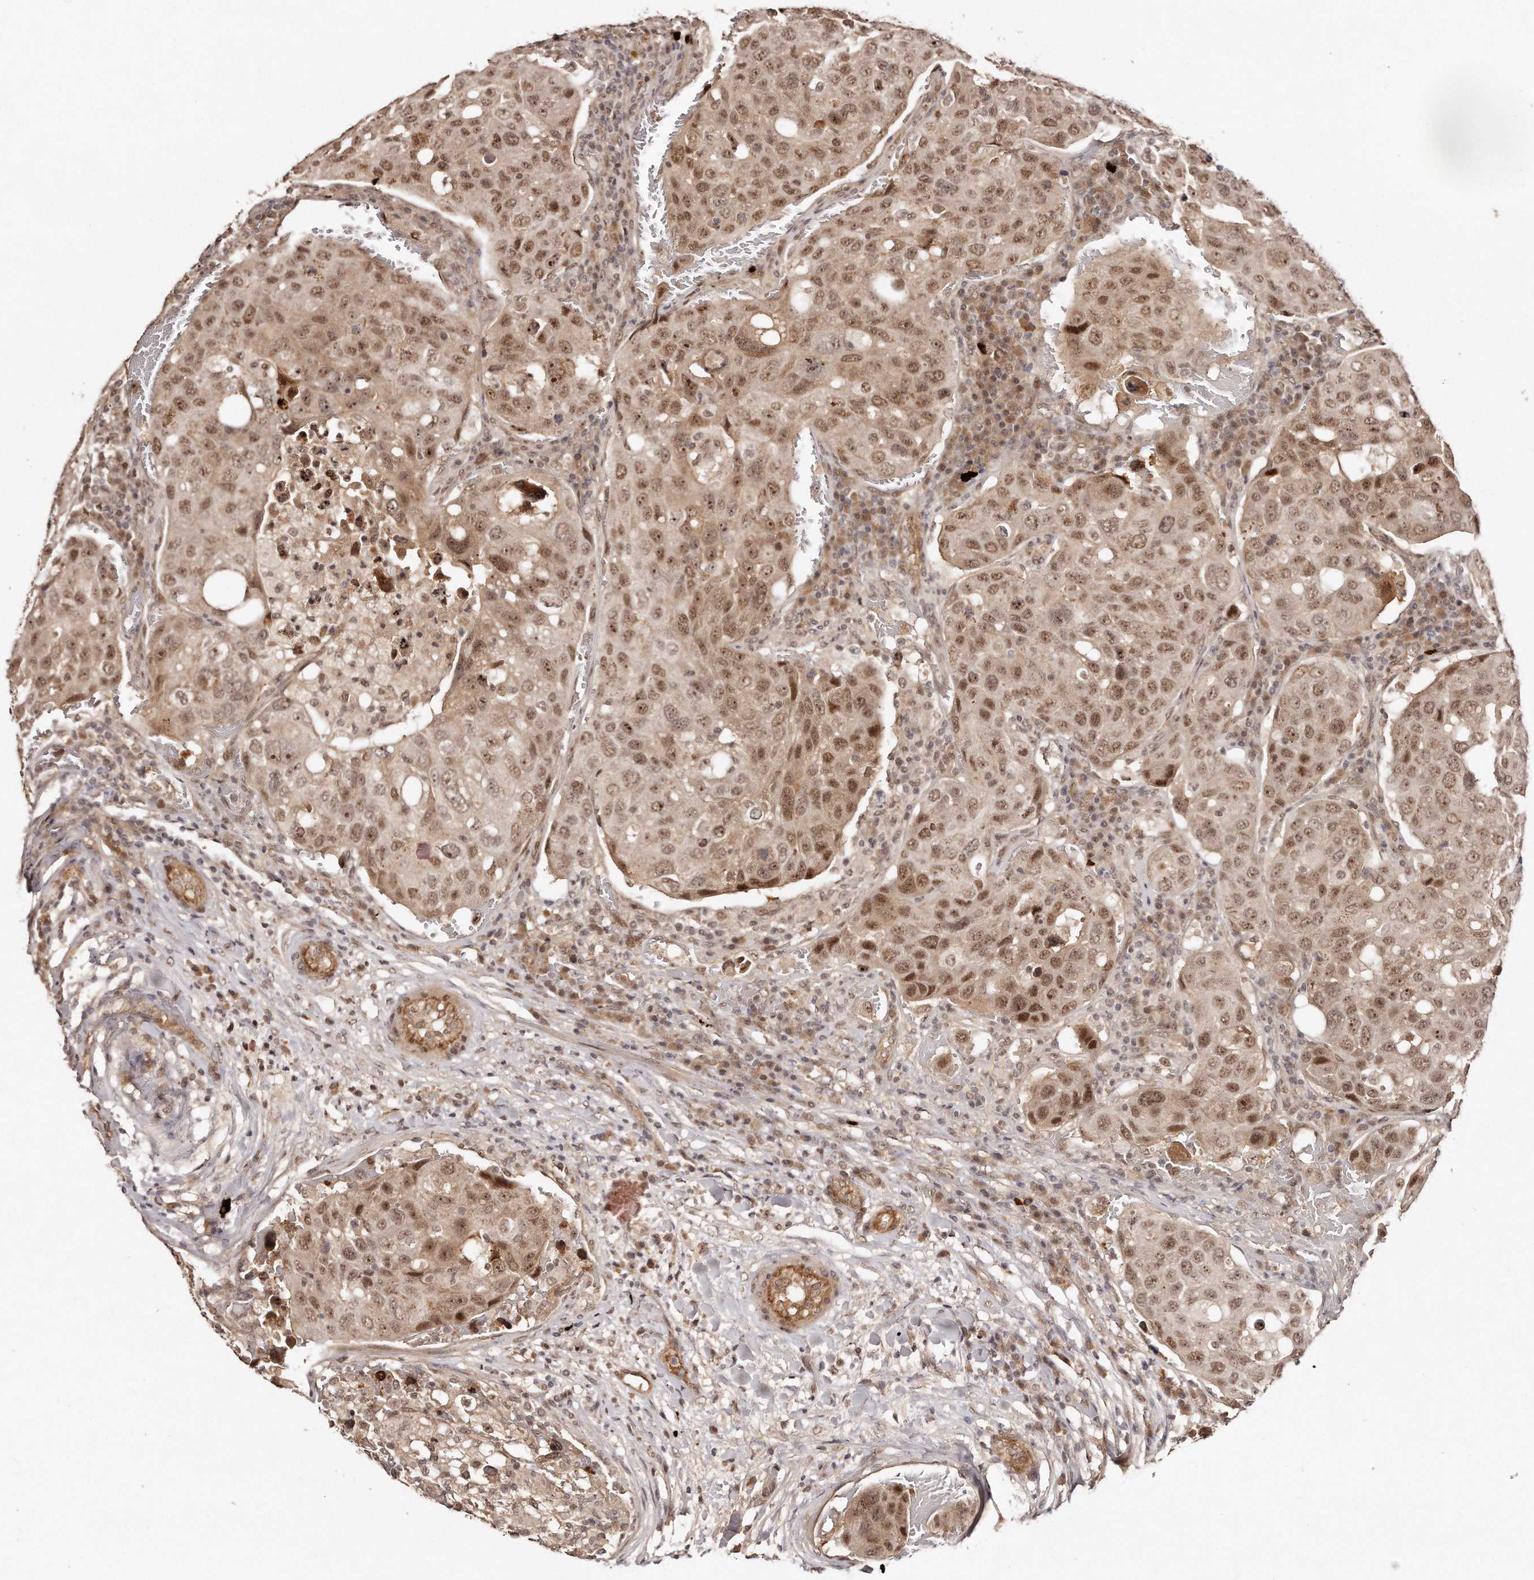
{"staining": {"intensity": "moderate", "quantity": ">75%", "location": "nuclear"}, "tissue": "urothelial cancer", "cell_type": "Tumor cells", "image_type": "cancer", "snomed": [{"axis": "morphology", "description": "Urothelial carcinoma, High grade"}, {"axis": "topography", "description": "Lymph node"}, {"axis": "topography", "description": "Urinary bladder"}], "caption": "High-power microscopy captured an IHC photomicrograph of high-grade urothelial carcinoma, revealing moderate nuclear staining in about >75% of tumor cells.", "gene": "SOX4", "patient": {"sex": "male", "age": 51}}